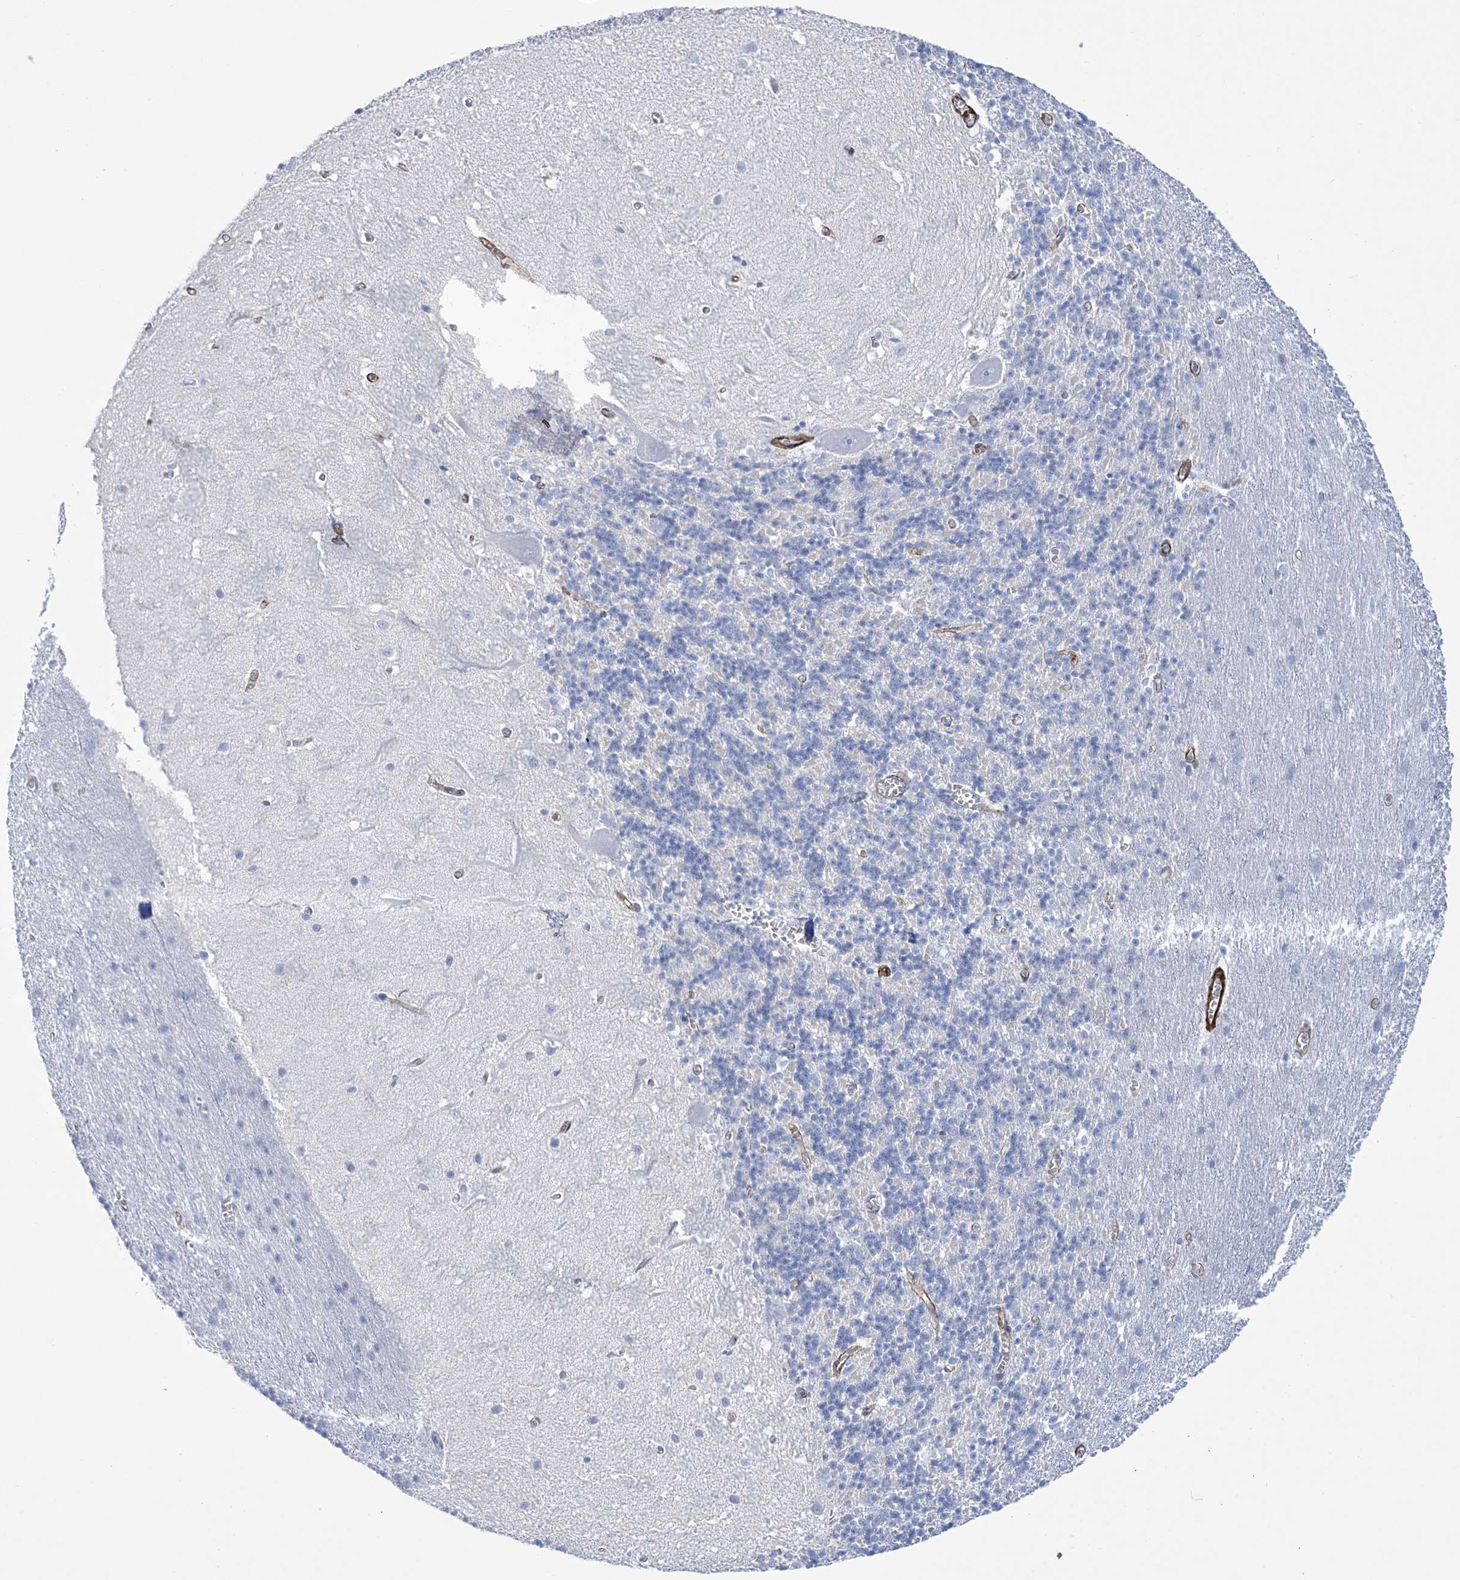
{"staining": {"intensity": "negative", "quantity": "none", "location": "none"}, "tissue": "cerebellum", "cell_type": "Cells in granular layer", "image_type": "normal", "snomed": [{"axis": "morphology", "description": "Normal tissue, NOS"}, {"axis": "topography", "description": "Cerebellum"}], "caption": "Immunohistochemistry photomicrograph of unremarkable cerebellum: cerebellum stained with DAB (3,3'-diaminobenzidine) shows no significant protein expression in cells in granular layer. (DAB immunohistochemistry visualized using brightfield microscopy, high magnification).", "gene": "B3GNT7", "patient": {"sex": "male", "age": 37}}